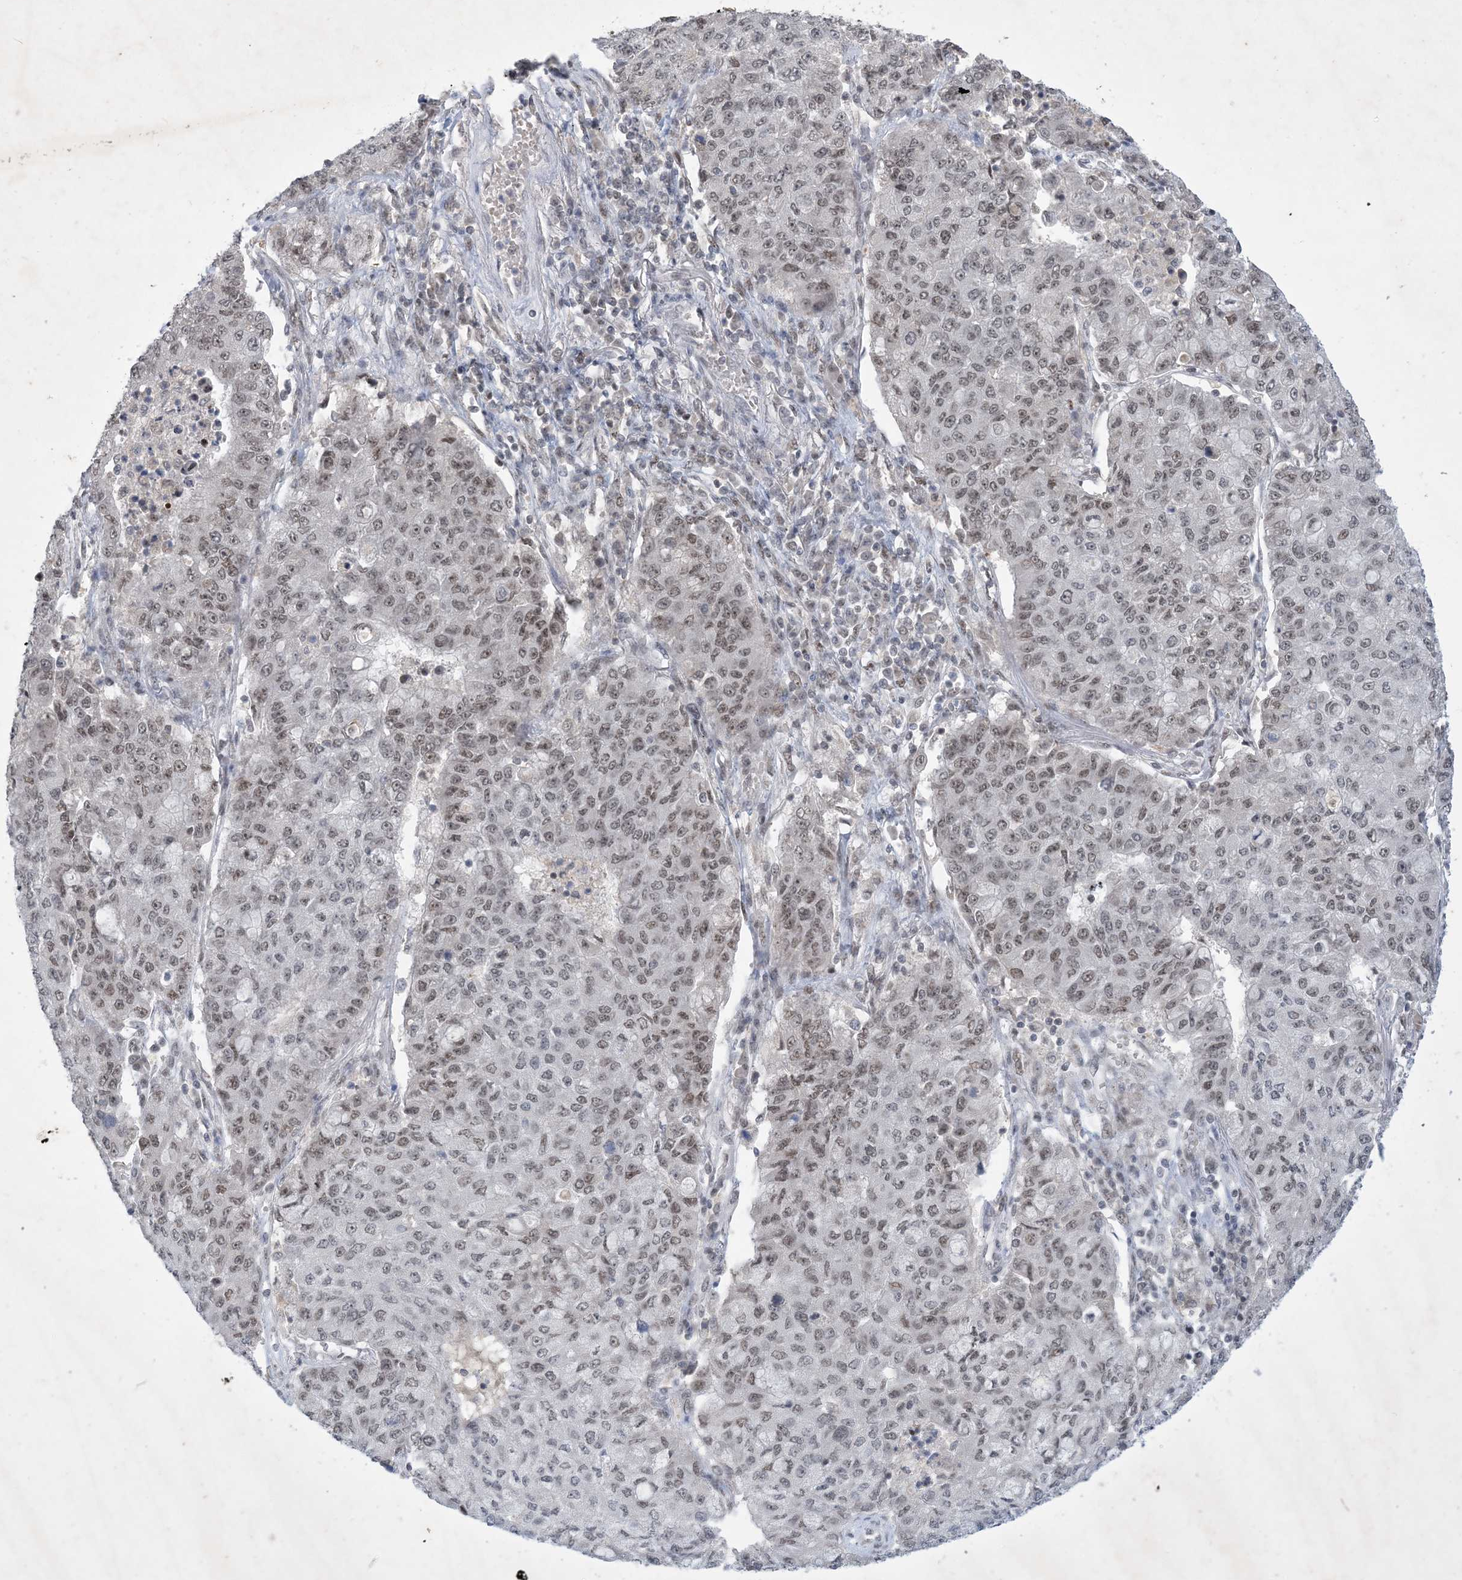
{"staining": {"intensity": "moderate", "quantity": ">75%", "location": "nuclear"}, "tissue": "lung cancer", "cell_type": "Tumor cells", "image_type": "cancer", "snomed": [{"axis": "morphology", "description": "Squamous cell carcinoma, NOS"}, {"axis": "topography", "description": "Lung"}], "caption": "About >75% of tumor cells in lung squamous cell carcinoma display moderate nuclear protein staining as visualized by brown immunohistochemical staining.", "gene": "ZNF674", "patient": {"sex": "male", "age": 74}}